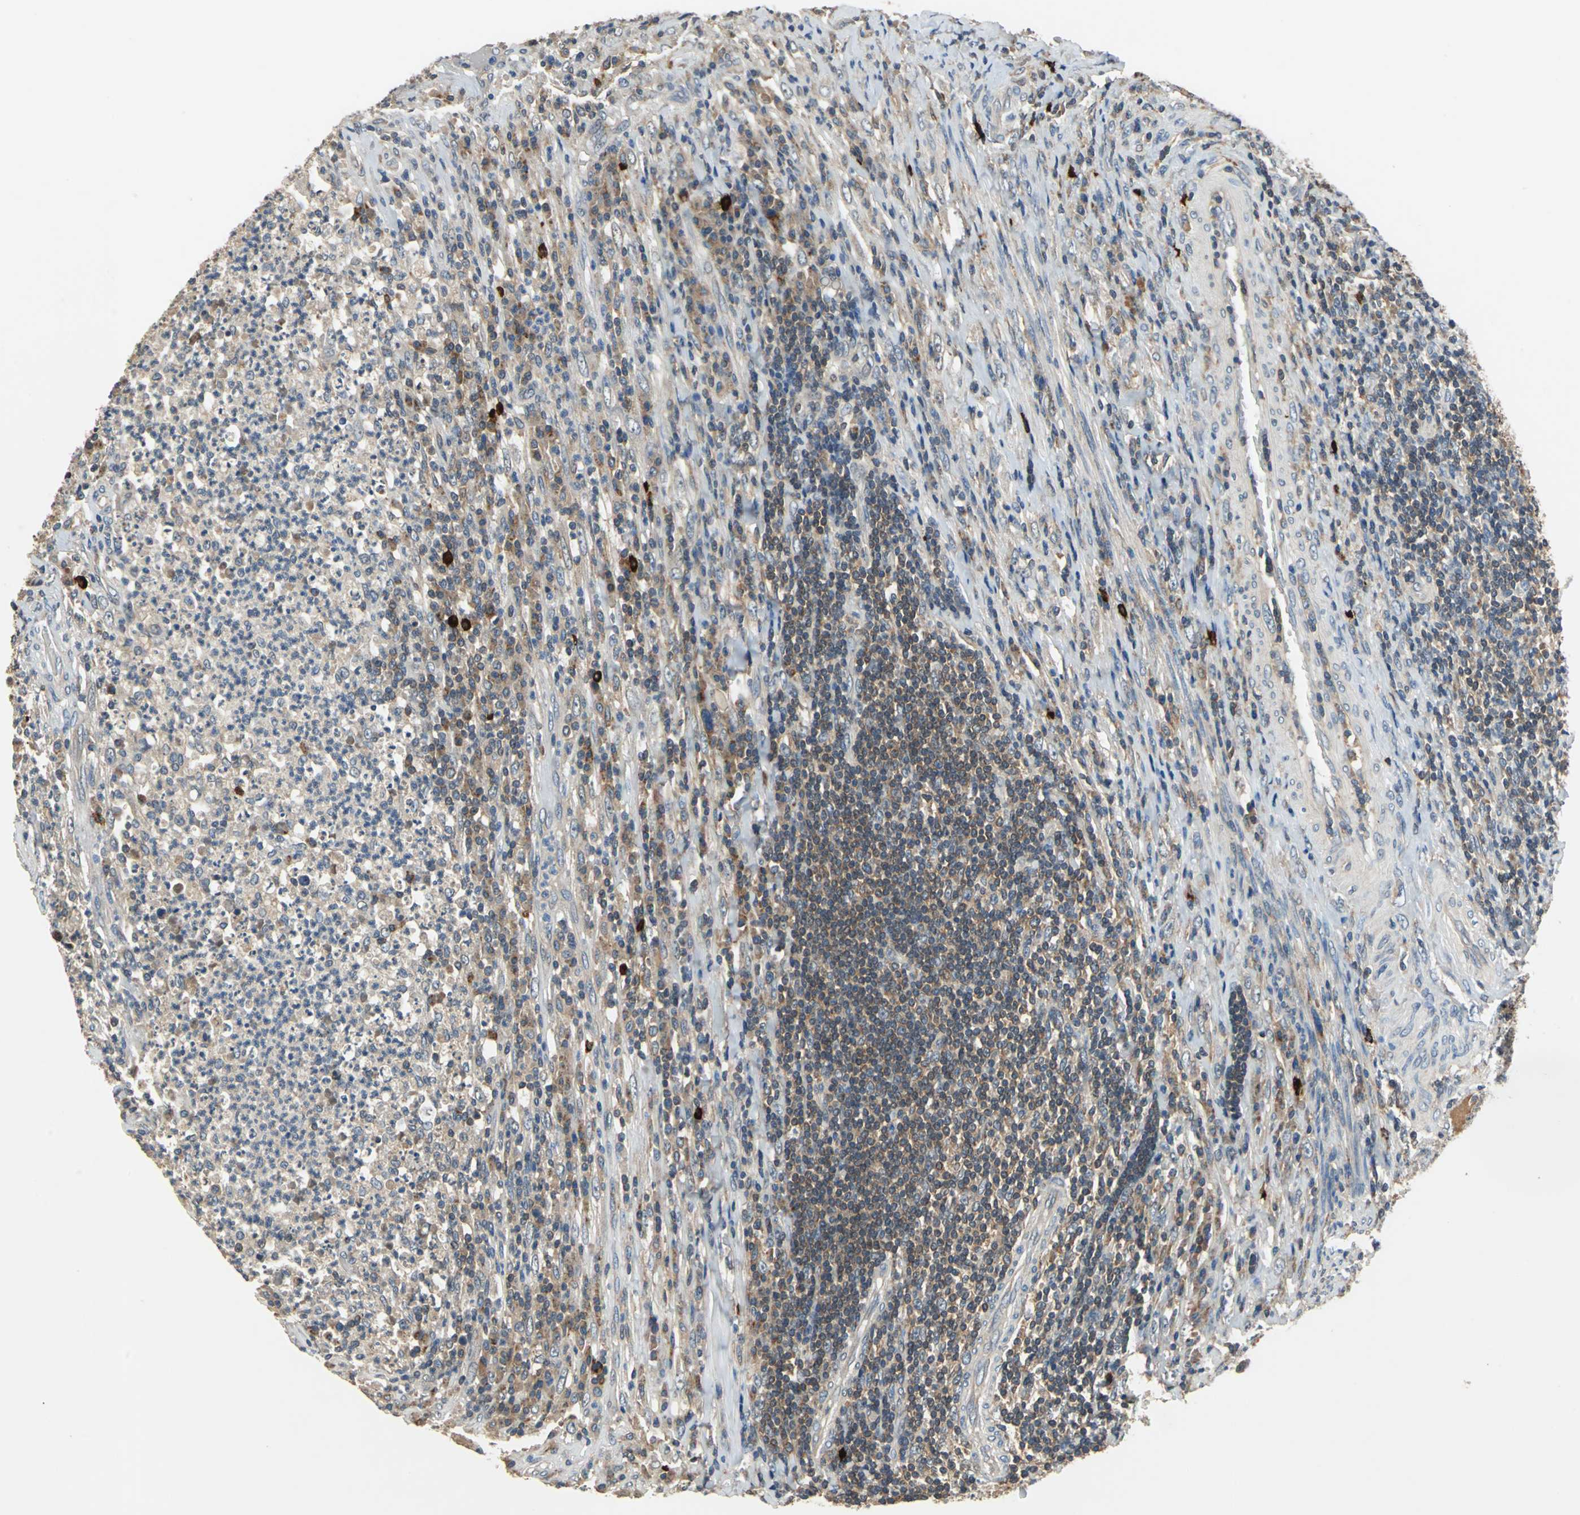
{"staining": {"intensity": "weak", "quantity": "25%-75%", "location": "cytoplasmic/membranous"}, "tissue": "testis cancer", "cell_type": "Tumor cells", "image_type": "cancer", "snomed": [{"axis": "morphology", "description": "Necrosis, NOS"}, {"axis": "morphology", "description": "Carcinoma, Embryonal, NOS"}, {"axis": "topography", "description": "Testis"}], "caption": "Immunohistochemical staining of human testis cancer (embryonal carcinoma) displays low levels of weak cytoplasmic/membranous staining in approximately 25%-75% of tumor cells.", "gene": "SLC19A2", "patient": {"sex": "male", "age": 19}}